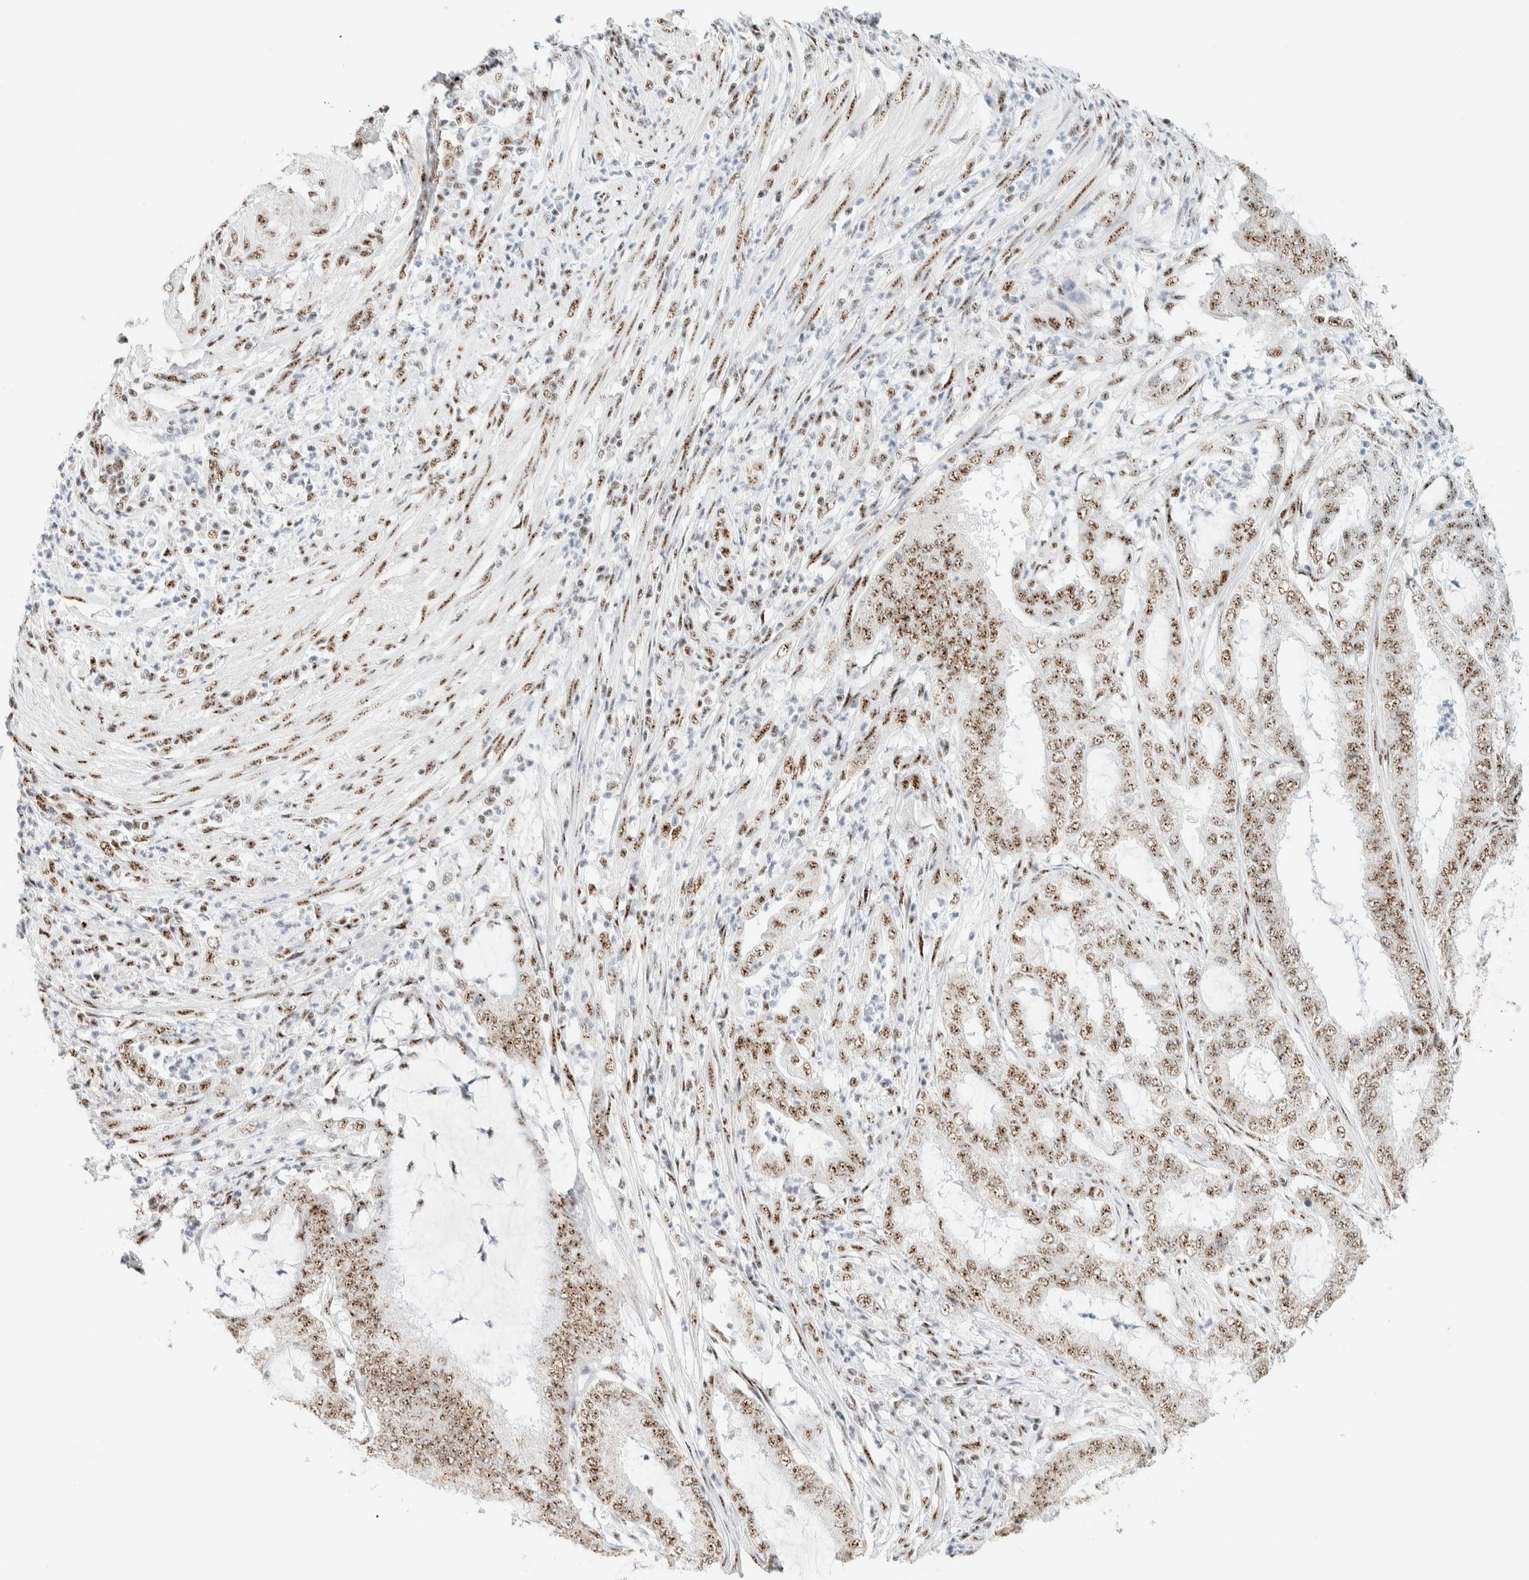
{"staining": {"intensity": "moderate", "quantity": ">75%", "location": "nuclear"}, "tissue": "endometrial cancer", "cell_type": "Tumor cells", "image_type": "cancer", "snomed": [{"axis": "morphology", "description": "Adenocarcinoma, NOS"}, {"axis": "topography", "description": "Endometrium"}], "caption": "Protein staining displays moderate nuclear staining in approximately >75% of tumor cells in adenocarcinoma (endometrial).", "gene": "SON", "patient": {"sex": "female", "age": 51}}